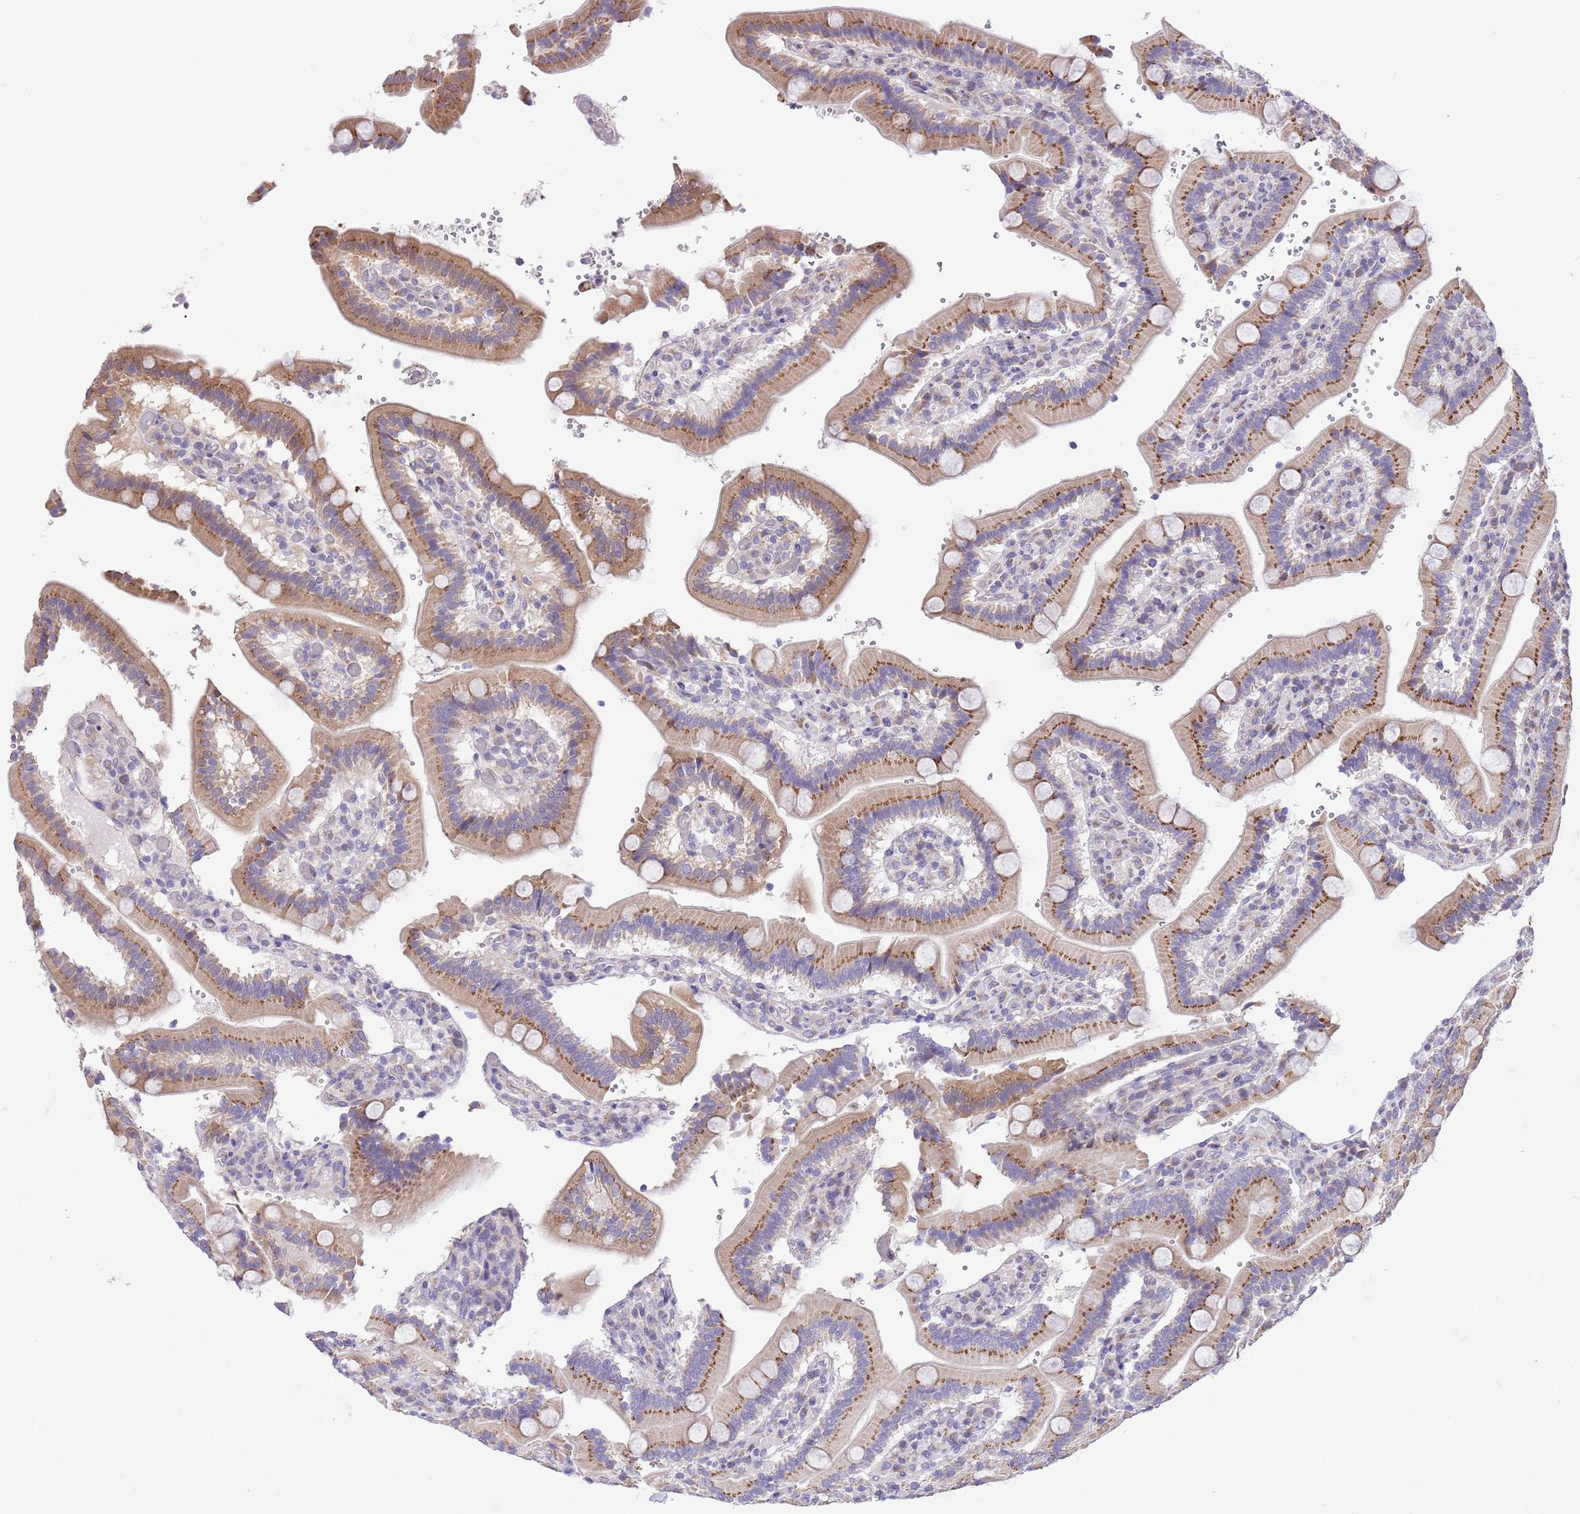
{"staining": {"intensity": "strong", "quantity": "25%-75%", "location": "cytoplasmic/membranous"}, "tissue": "duodenum", "cell_type": "Glandular cells", "image_type": "normal", "snomed": [{"axis": "morphology", "description": "Normal tissue, NOS"}, {"axis": "topography", "description": "Duodenum"}], "caption": "Immunohistochemistry of normal human duodenum shows high levels of strong cytoplasmic/membranous positivity in about 25%-75% of glandular cells.", "gene": "COX17", "patient": {"sex": "female", "age": 62}}